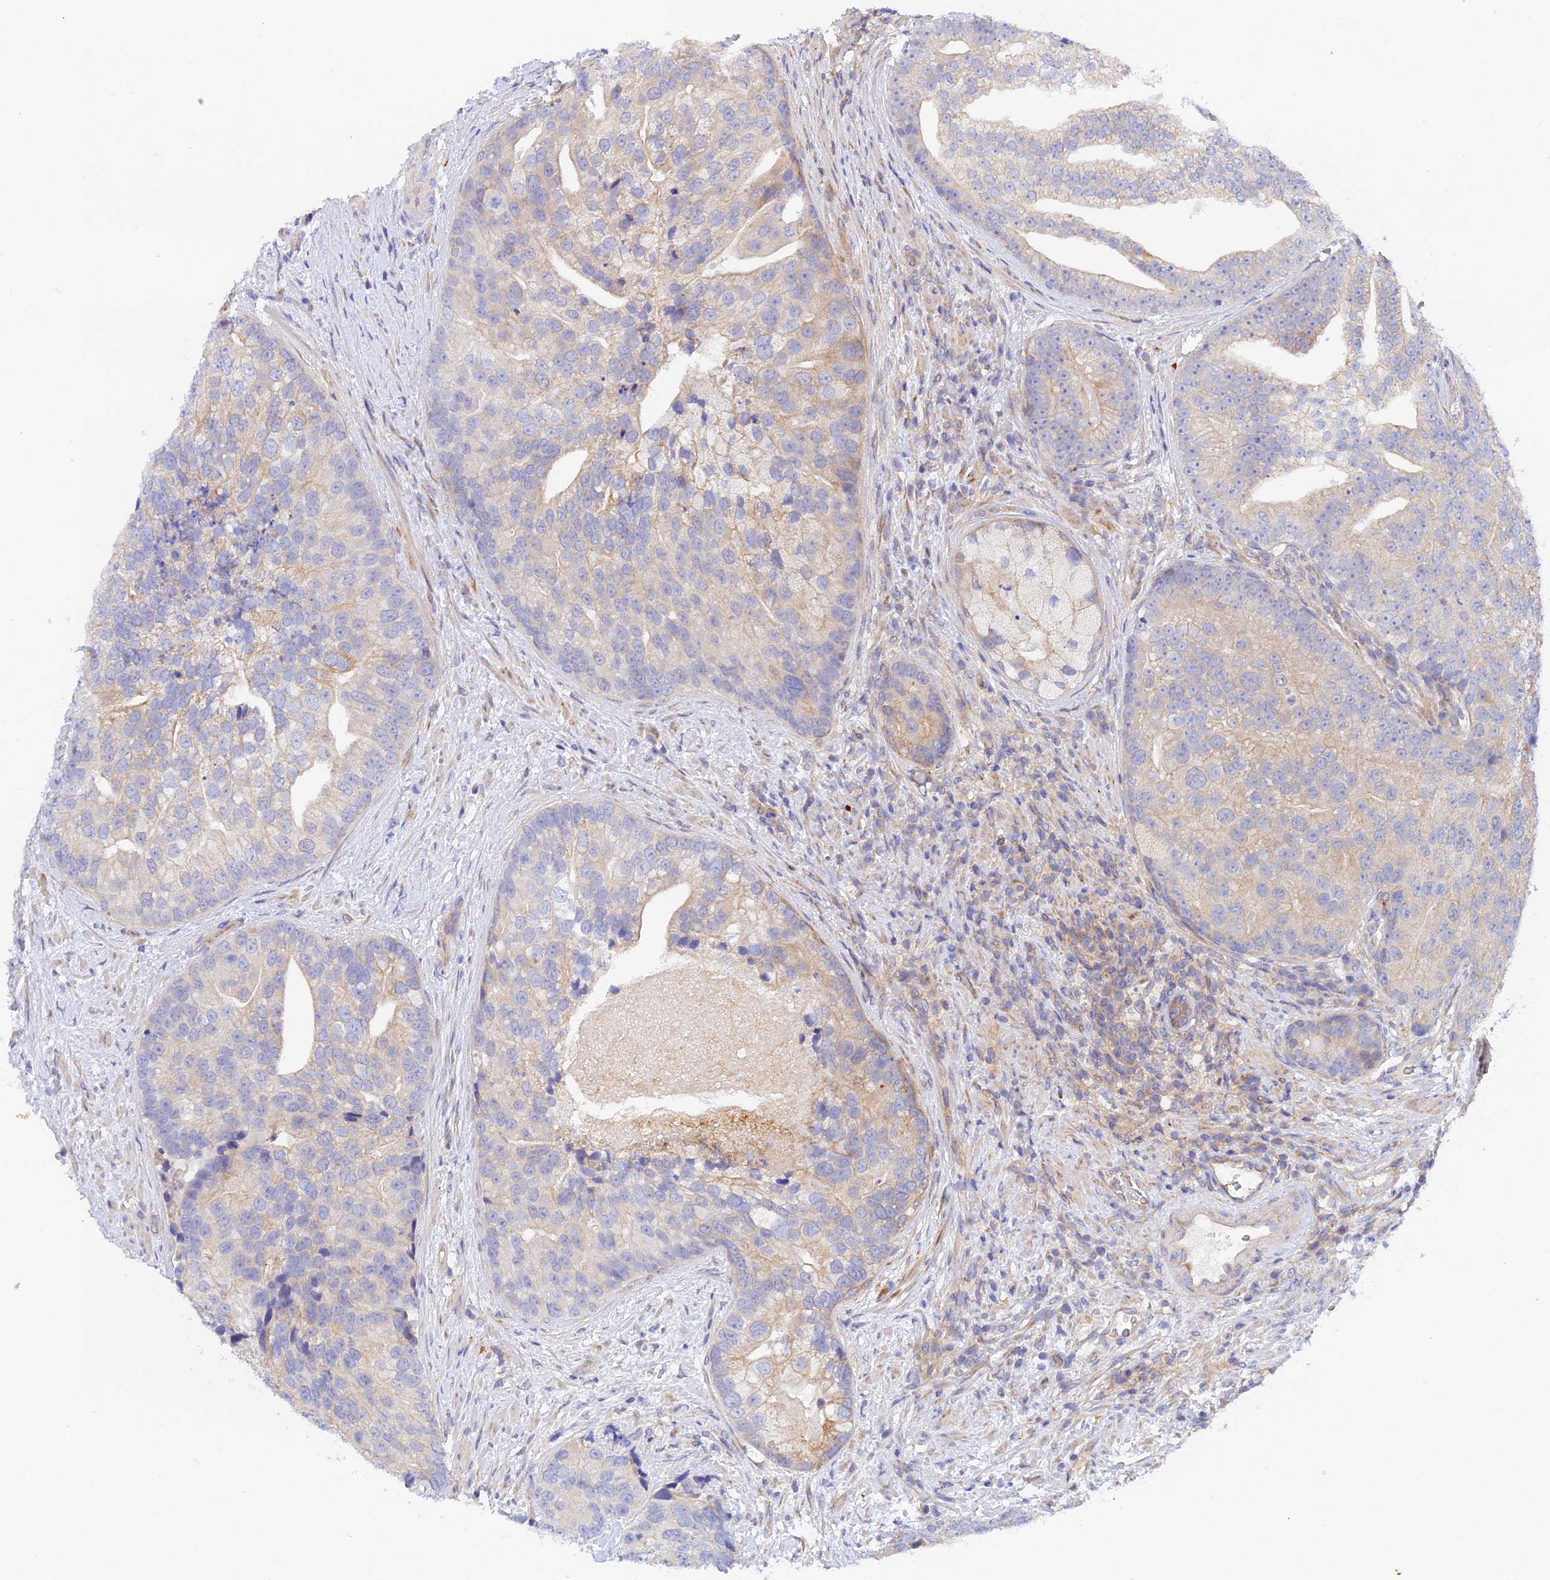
{"staining": {"intensity": "negative", "quantity": "none", "location": "none"}, "tissue": "prostate cancer", "cell_type": "Tumor cells", "image_type": "cancer", "snomed": [{"axis": "morphology", "description": "Adenocarcinoma, High grade"}, {"axis": "topography", "description": "Prostate"}], "caption": "The histopathology image reveals no significant positivity in tumor cells of prostate adenocarcinoma (high-grade).", "gene": "MYO9A", "patient": {"sex": "male", "age": 62}}